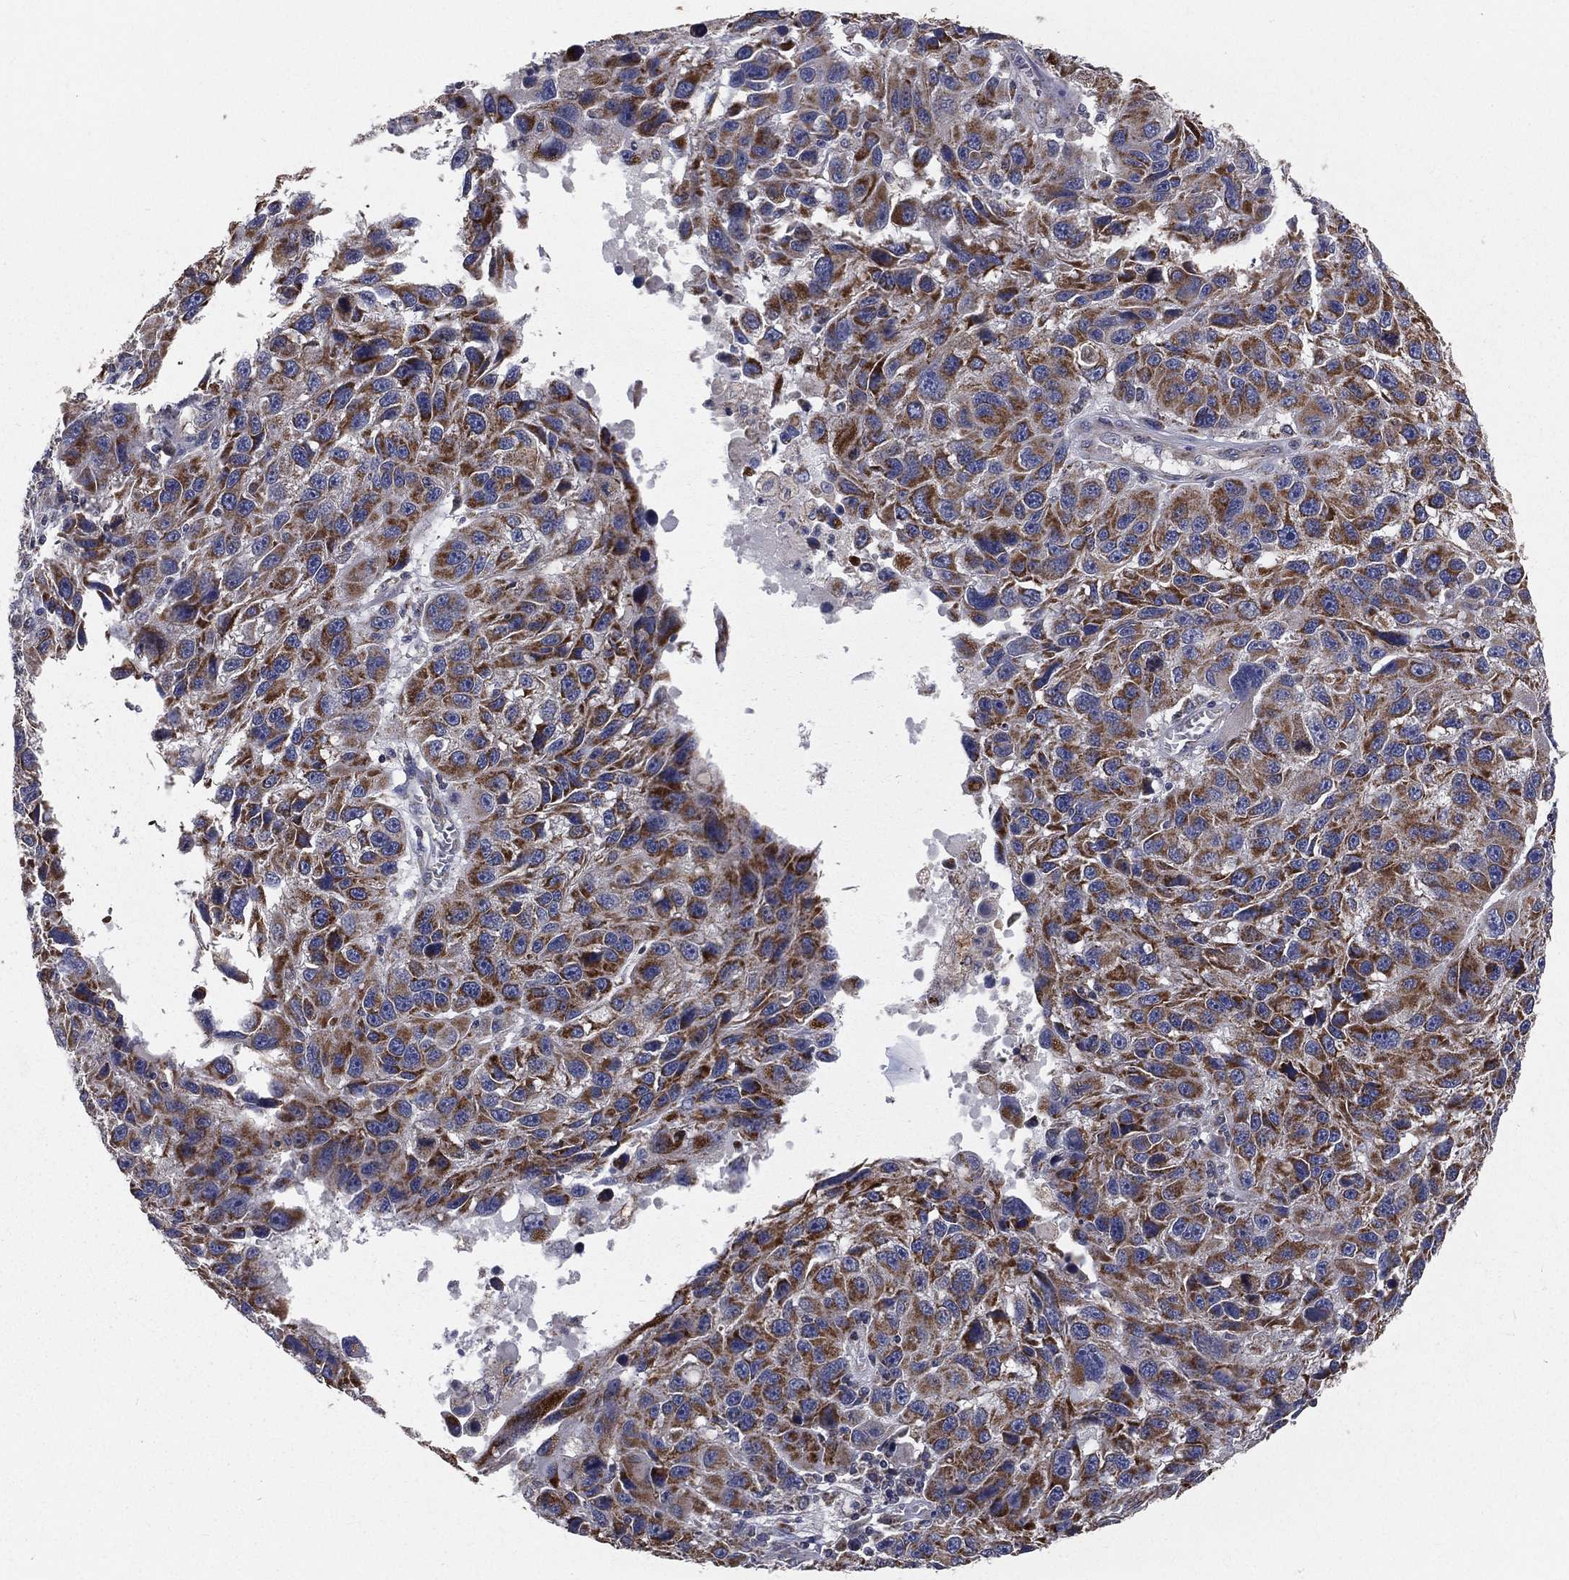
{"staining": {"intensity": "strong", "quantity": ">75%", "location": "cytoplasmic/membranous"}, "tissue": "melanoma", "cell_type": "Tumor cells", "image_type": "cancer", "snomed": [{"axis": "morphology", "description": "Malignant melanoma, NOS"}, {"axis": "topography", "description": "Skin"}], "caption": "Malignant melanoma stained with IHC reveals strong cytoplasmic/membranous expression in about >75% of tumor cells. (DAB IHC, brown staining for protein, blue staining for nuclei).", "gene": "HADH", "patient": {"sex": "male", "age": 53}}